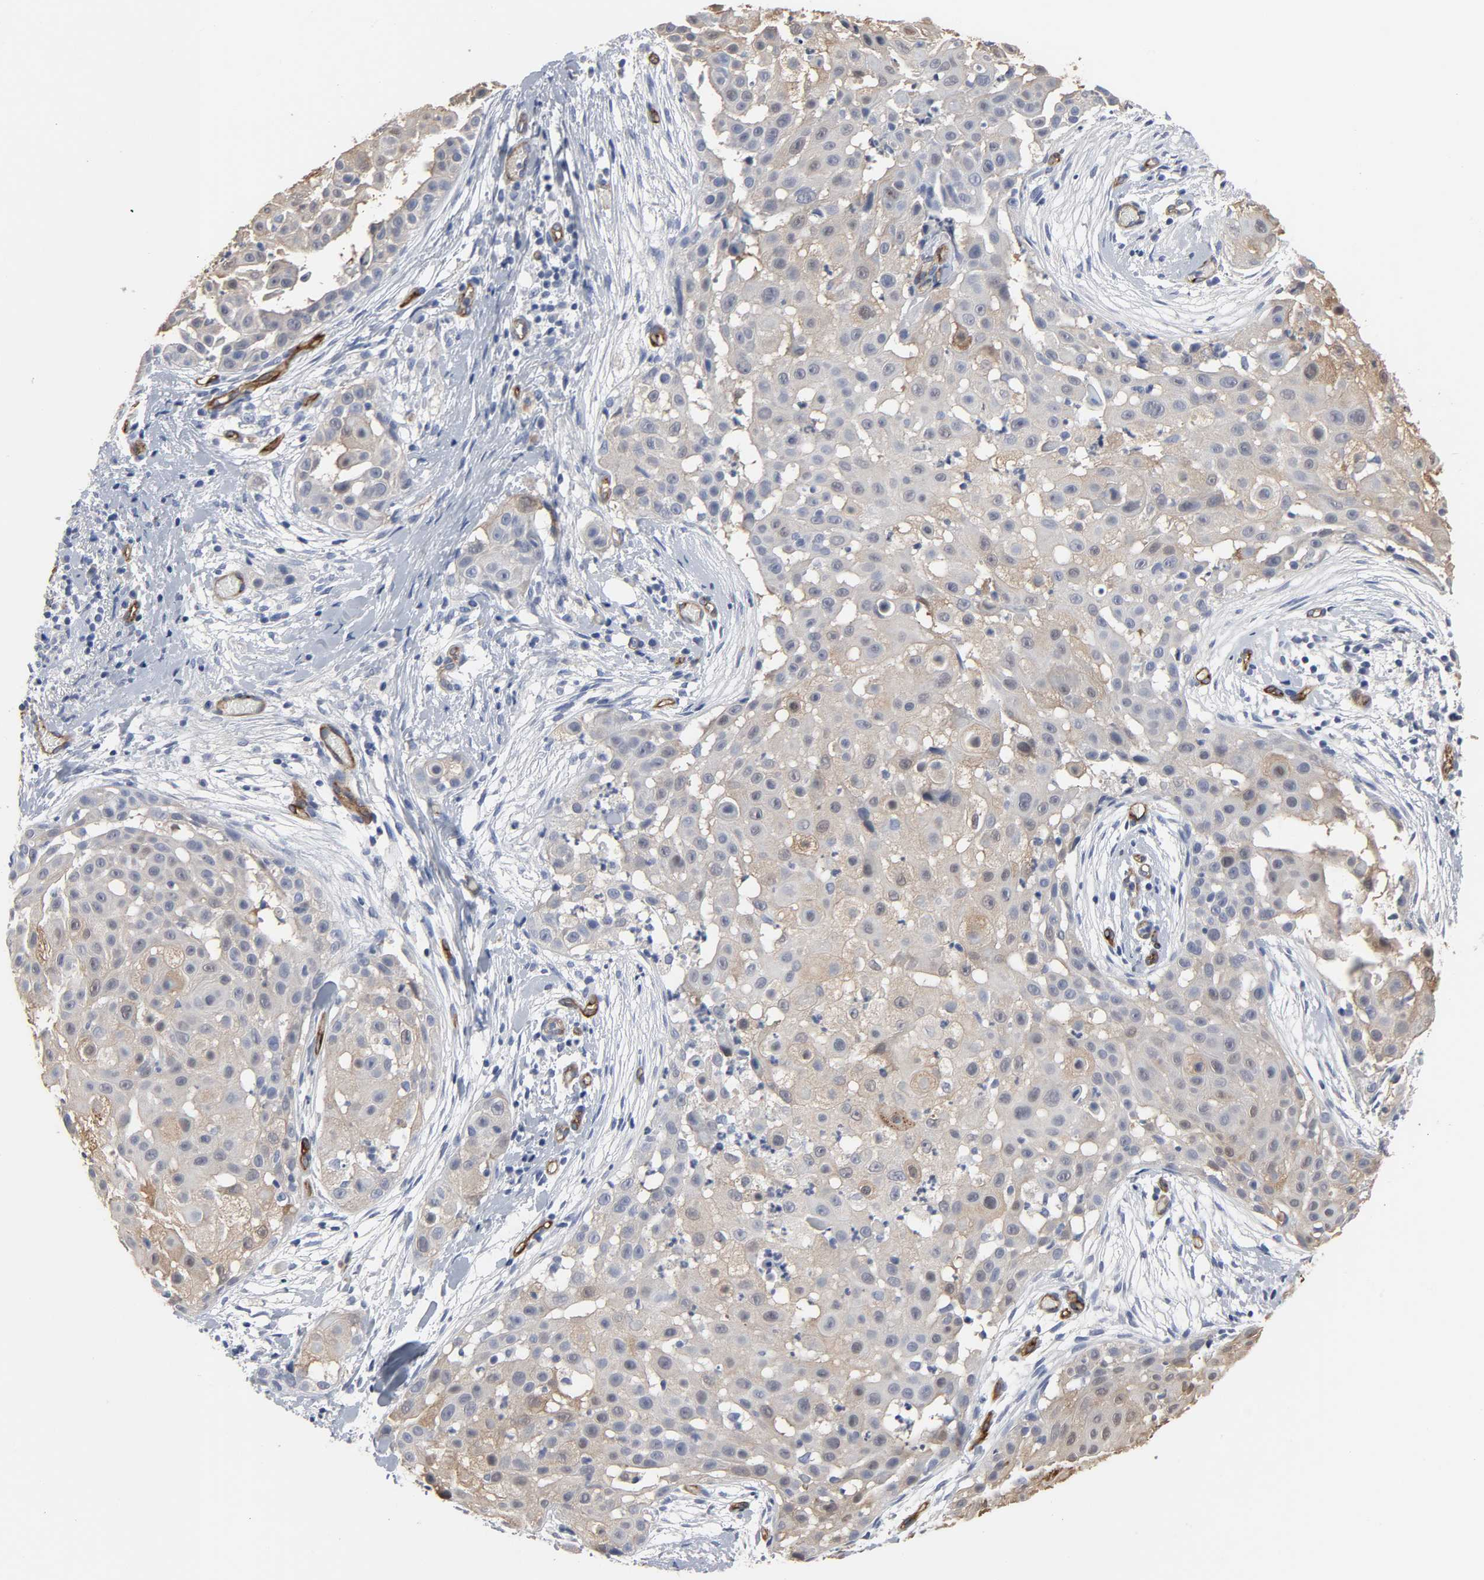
{"staining": {"intensity": "weak", "quantity": ">75%", "location": "cytoplasmic/membranous"}, "tissue": "skin cancer", "cell_type": "Tumor cells", "image_type": "cancer", "snomed": [{"axis": "morphology", "description": "Squamous cell carcinoma, NOS"}, {"axis": "topography", "description": "Skin"}], "caption": "There is low levels of weak cytoplasmic/membranous staining in tumor cells of skin cancer (squamous cell carcinoma), as demonstrated by immunohistochemical staining (brown color).", "gene": "KDR", "patient": {"sex": "female", "age": 57}}